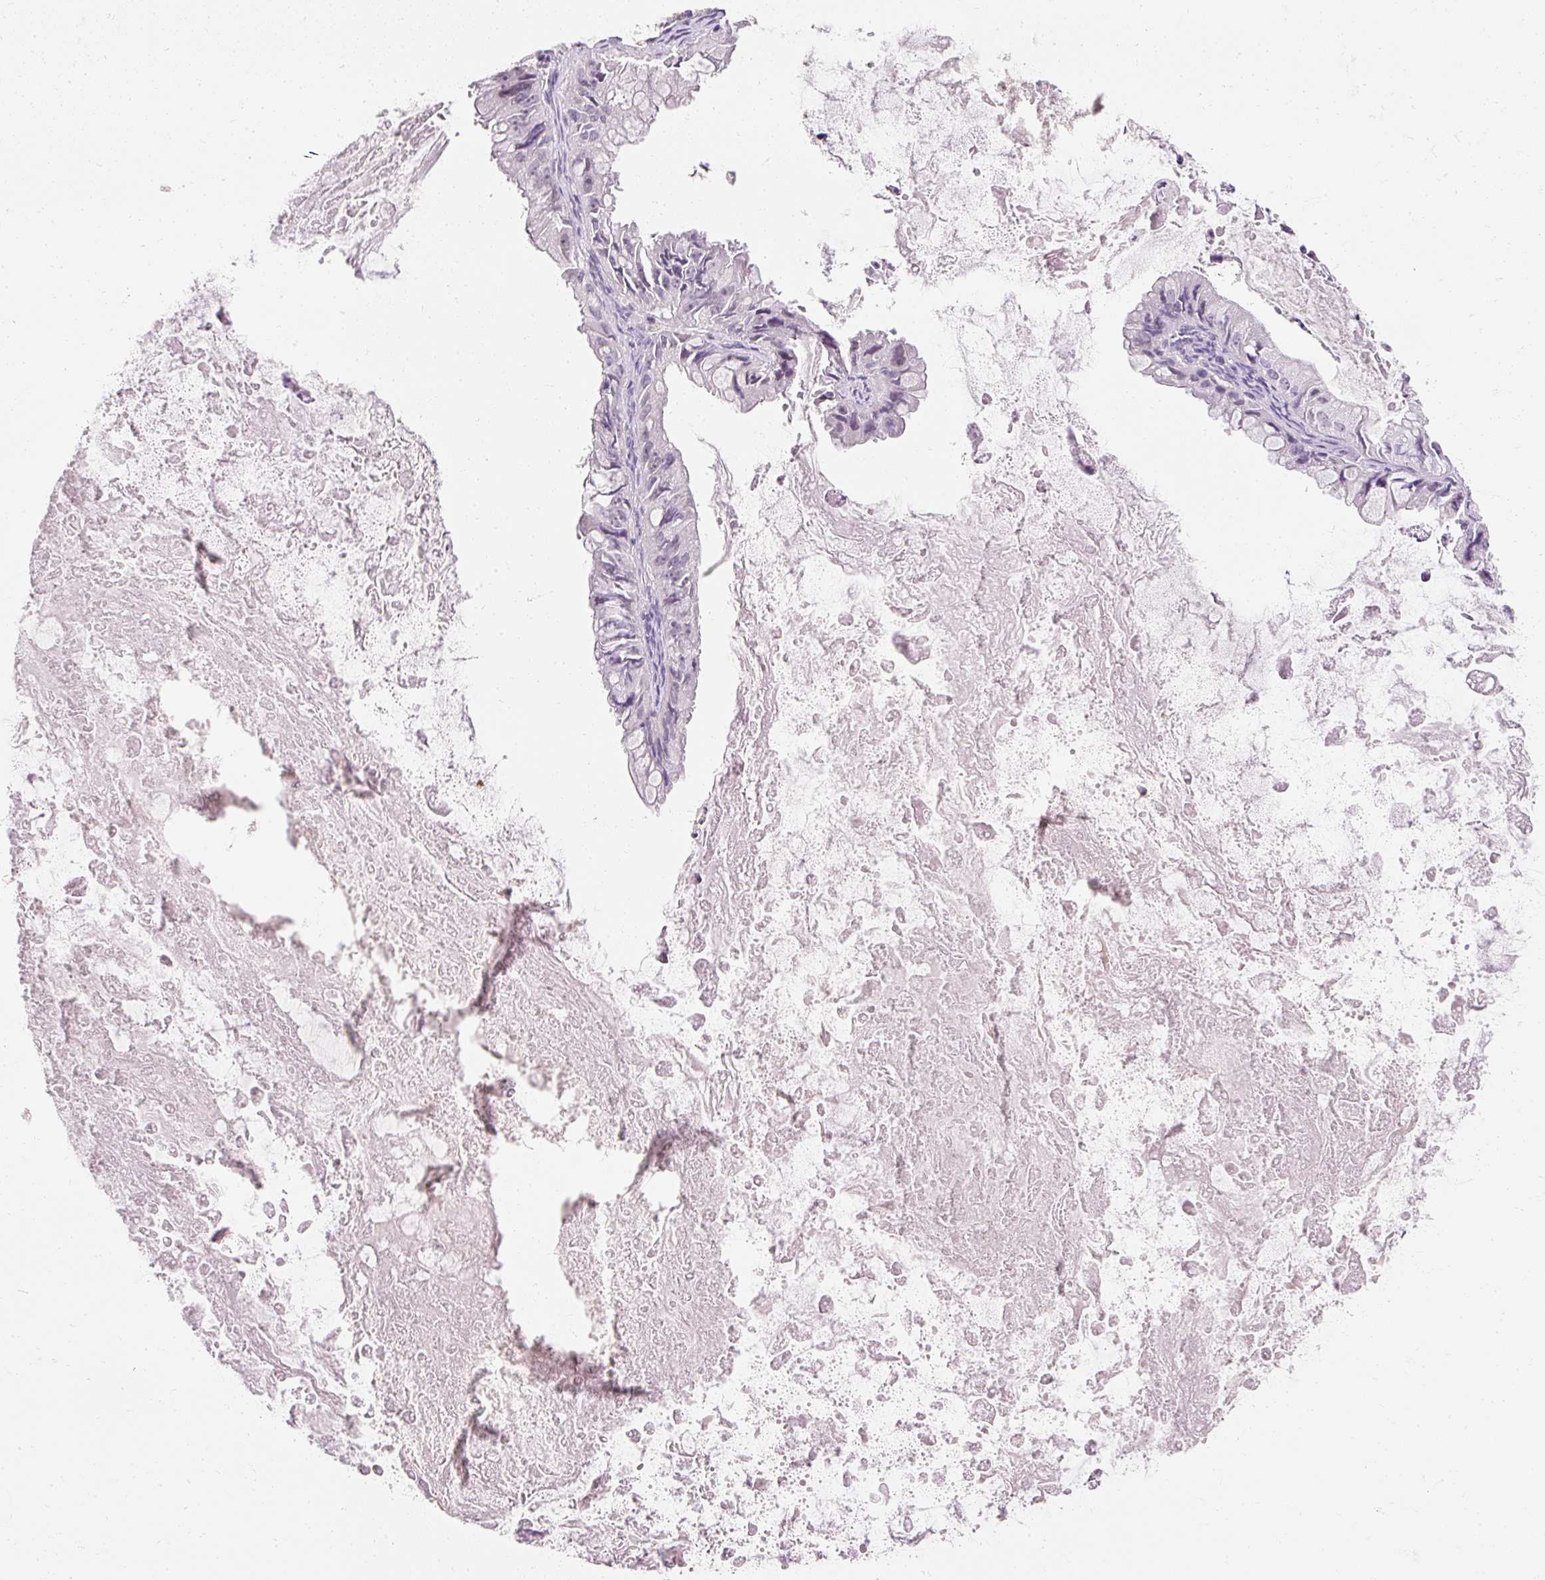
{"staining": {"intensity": "weak", "quantity": "<25%", "location": "nuclear"}, "tissue": "ovarian cancer", "cell_type": "Tumor cells", "image_type": "cancer", "snomed": [{"axis": "morphology", "description": "Cystadenocarcinoma, mucinous, NOS"}, {"axis": "topography", "description": "Ovary"}], "caption": "IHC photomicrograph of human ovarian mucinous cystadenocarcinoma stained for a protein (brown), which displays no expression in tumor cells.", "gene": "ELAVL3", "patient": {"sex": "female", "age": 61}}